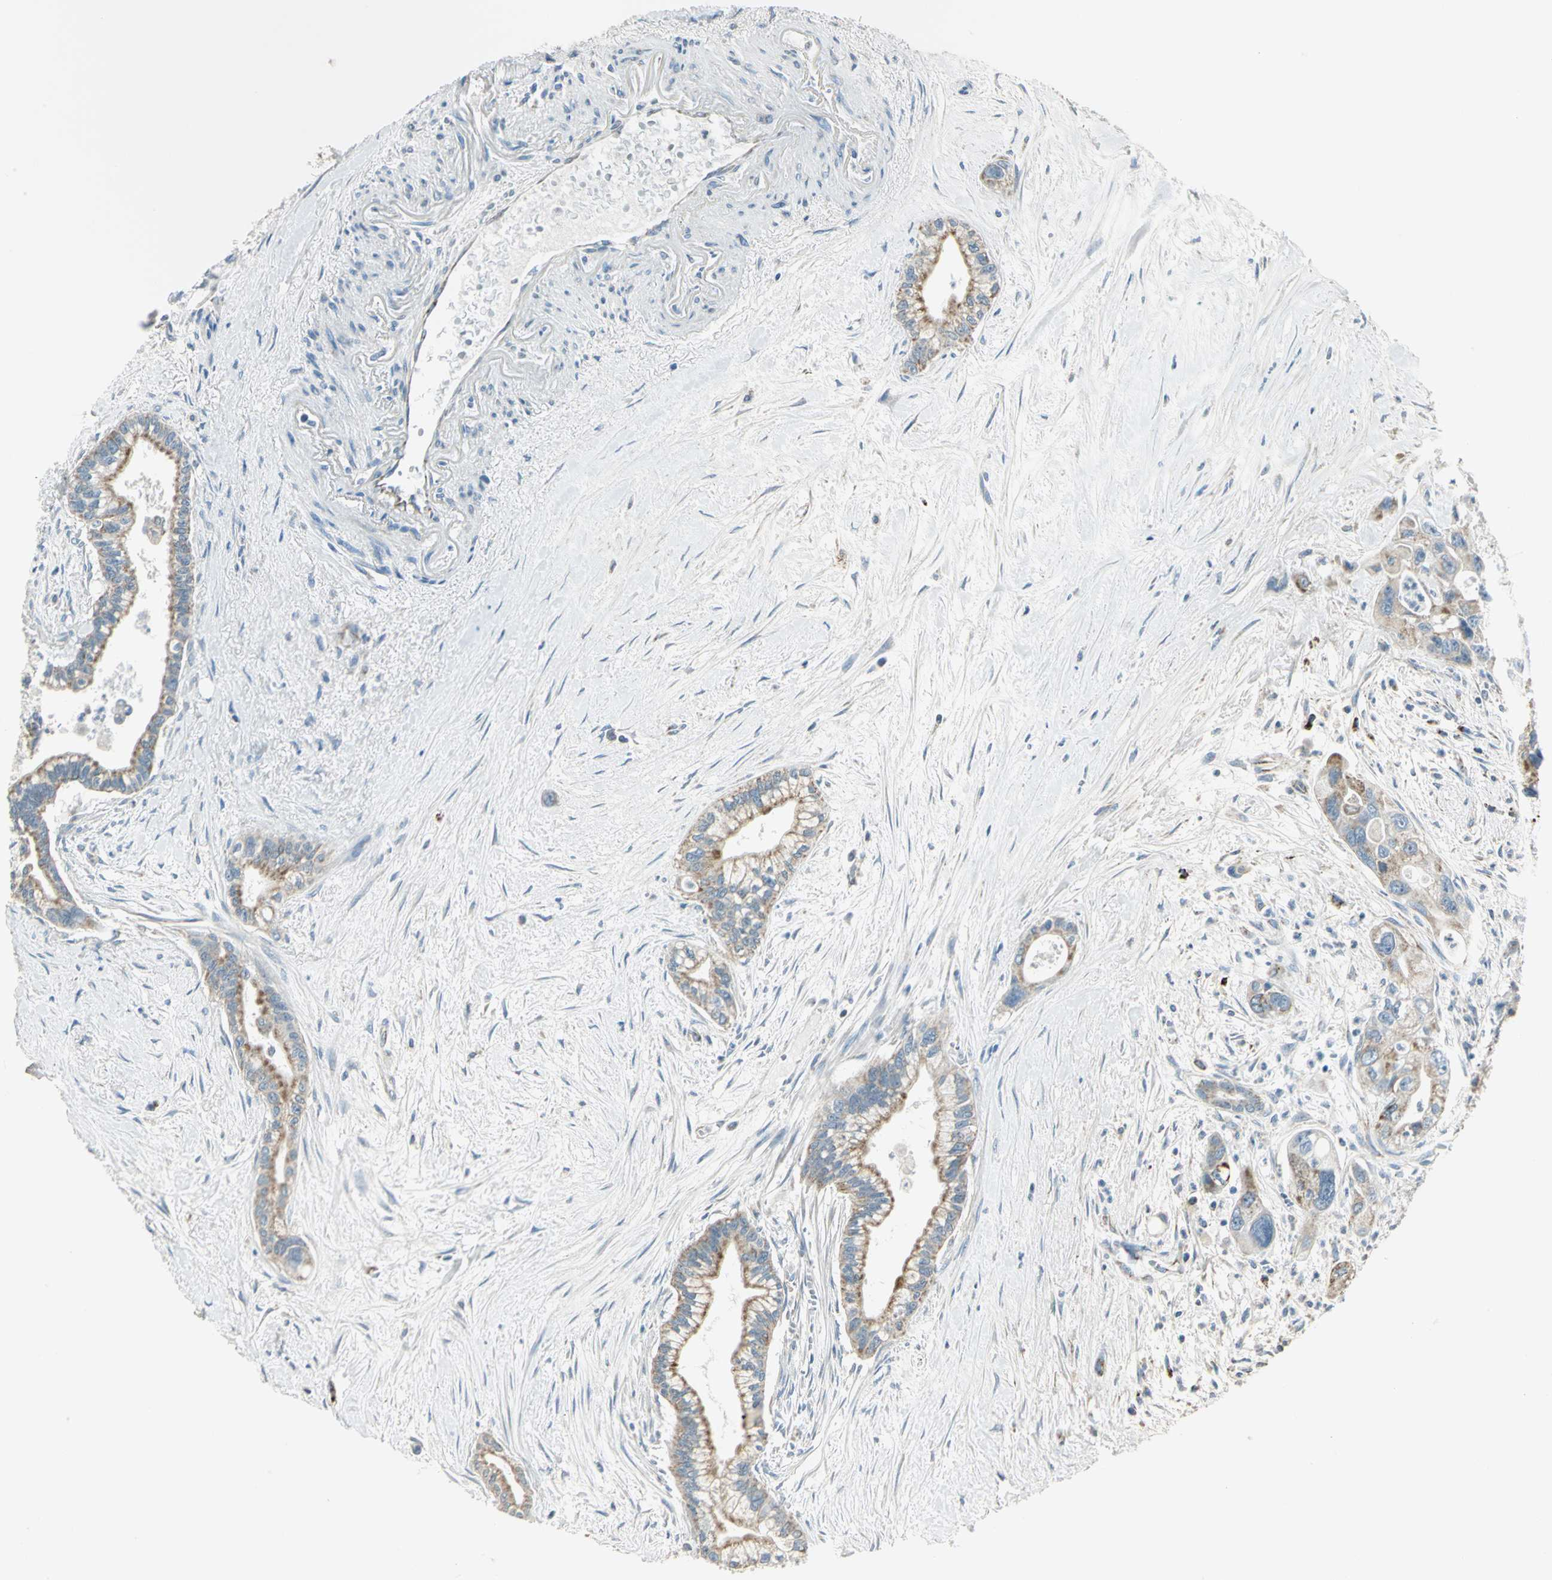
{"staining": {"intensity": "moderate", "quantity": ">75%", "location": "cytoplasmic/membranous"}, "tissue": "pancreatic cancer", "cell_type": "Tumor cells", "image_type": "cancer", "snomed": [{"axis": "morphology", "description": "Adenocarcinoma, NOS"}, {"axis": "topography", "description": "Pancreas"}], "caption": "Moderate cytoplasmic/membranous positivity is seen in about >75% of tumor cells in pancreatic cancer.", "gene": "ACADM", "patient": {"sex": "male", "age": 70}}